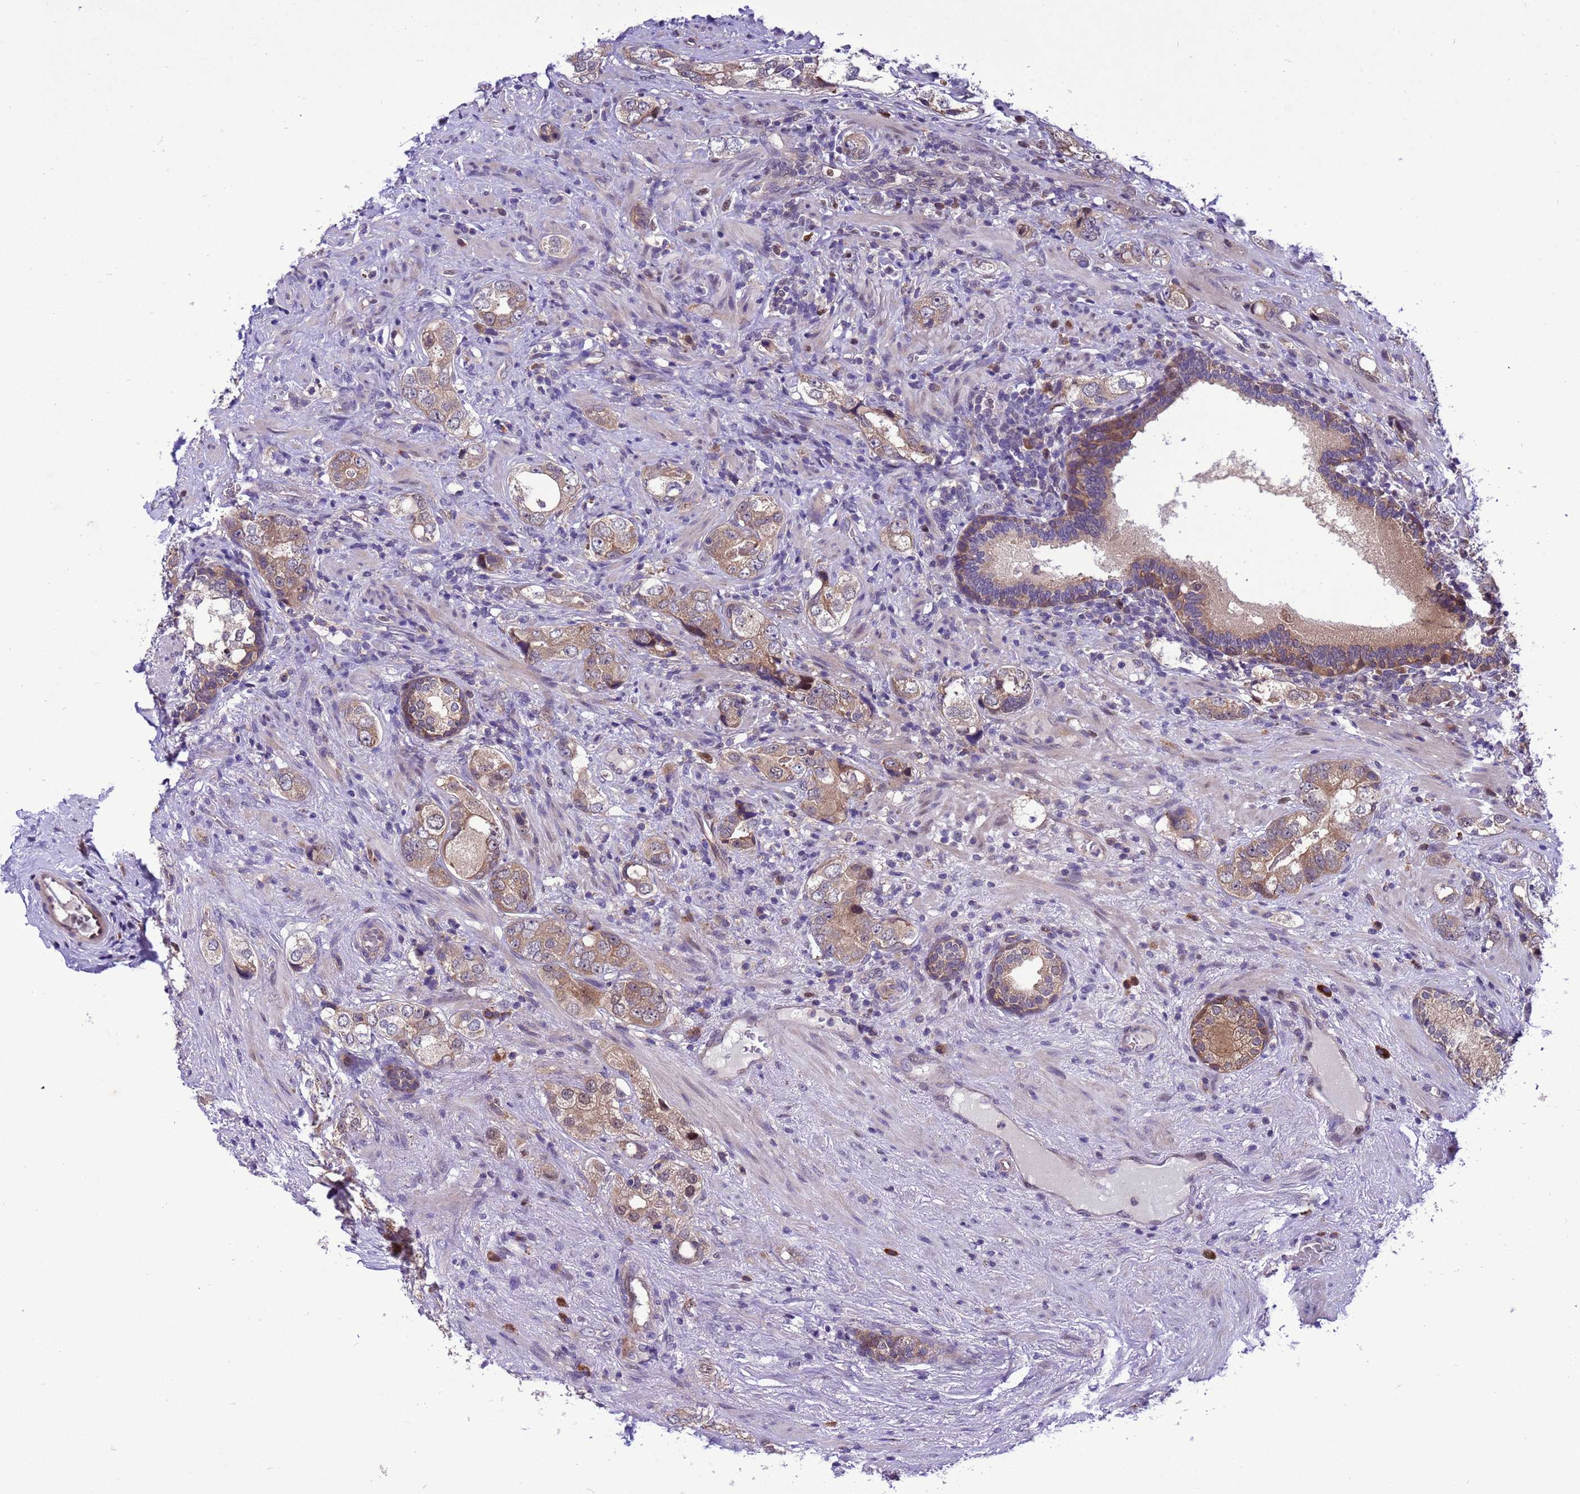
{"staining": {"intensity": "weak", "quantity": ">75%", "location": "cytoplasmic/membranous"}, "tissue": "prostate cancer", "cell_type": "Tumor cells", "image_type": "cancer", "snomed": [{"axis": "morphology", "description": "Adenocarcinoma, High grade"}, {"axis": "topography", "description": "Prostate"}], "caption": "Immunohistochemical staining of prostate cancer shows low levels of weak cytoplasmic/membranous staining in approximately >75% of tumor cells.", "gene": "RASD1", "patient": {"sex": "male", "age": 63}}